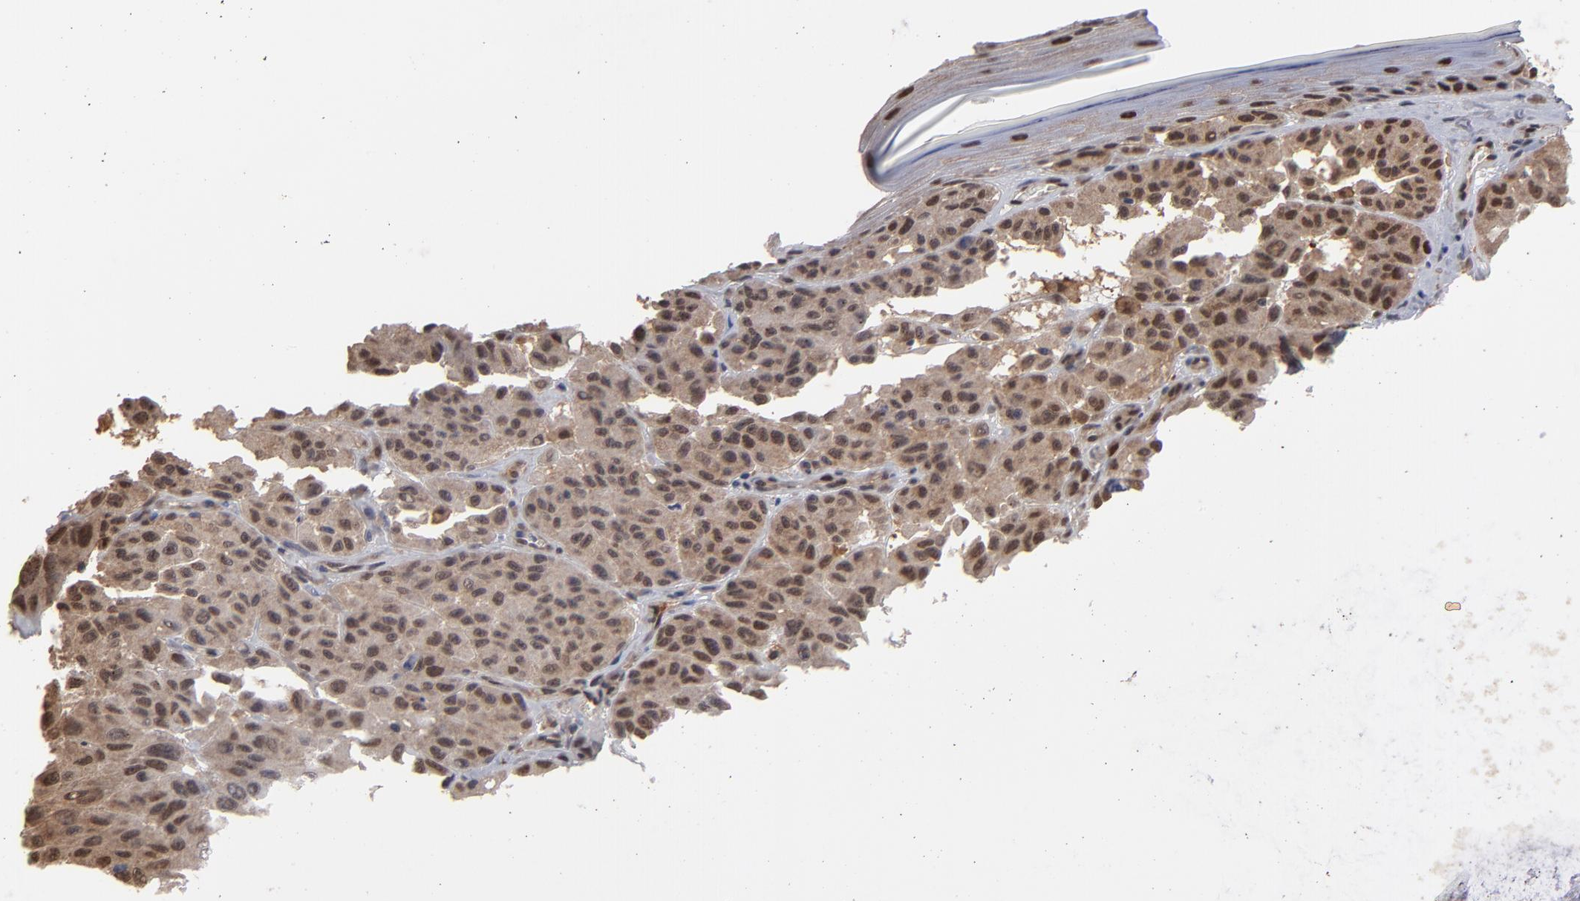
{"staining": {"intensity": "moderate", "quantity": ">75%", "location": "cytoplasmic/membranous,nuclear"}, "tissue": "melanoma", "cell_type": "Tumor cells", "image_type": "cancer", "snomed": [{"axis": "morphology", "description": "Malignant melanoma, NOS"}, {"axis": "topography", "description": "Skin"}], "caption": "IHC (DAB (3,3'-diaminobenzidine)) staining of human malignant melanoma shows moderate cytoplasmic/membranous and nuclear protein staining in about >75% of tumor cells.", "gene": "HUWE1", "patient": {"sex": "male", "age": 30}}